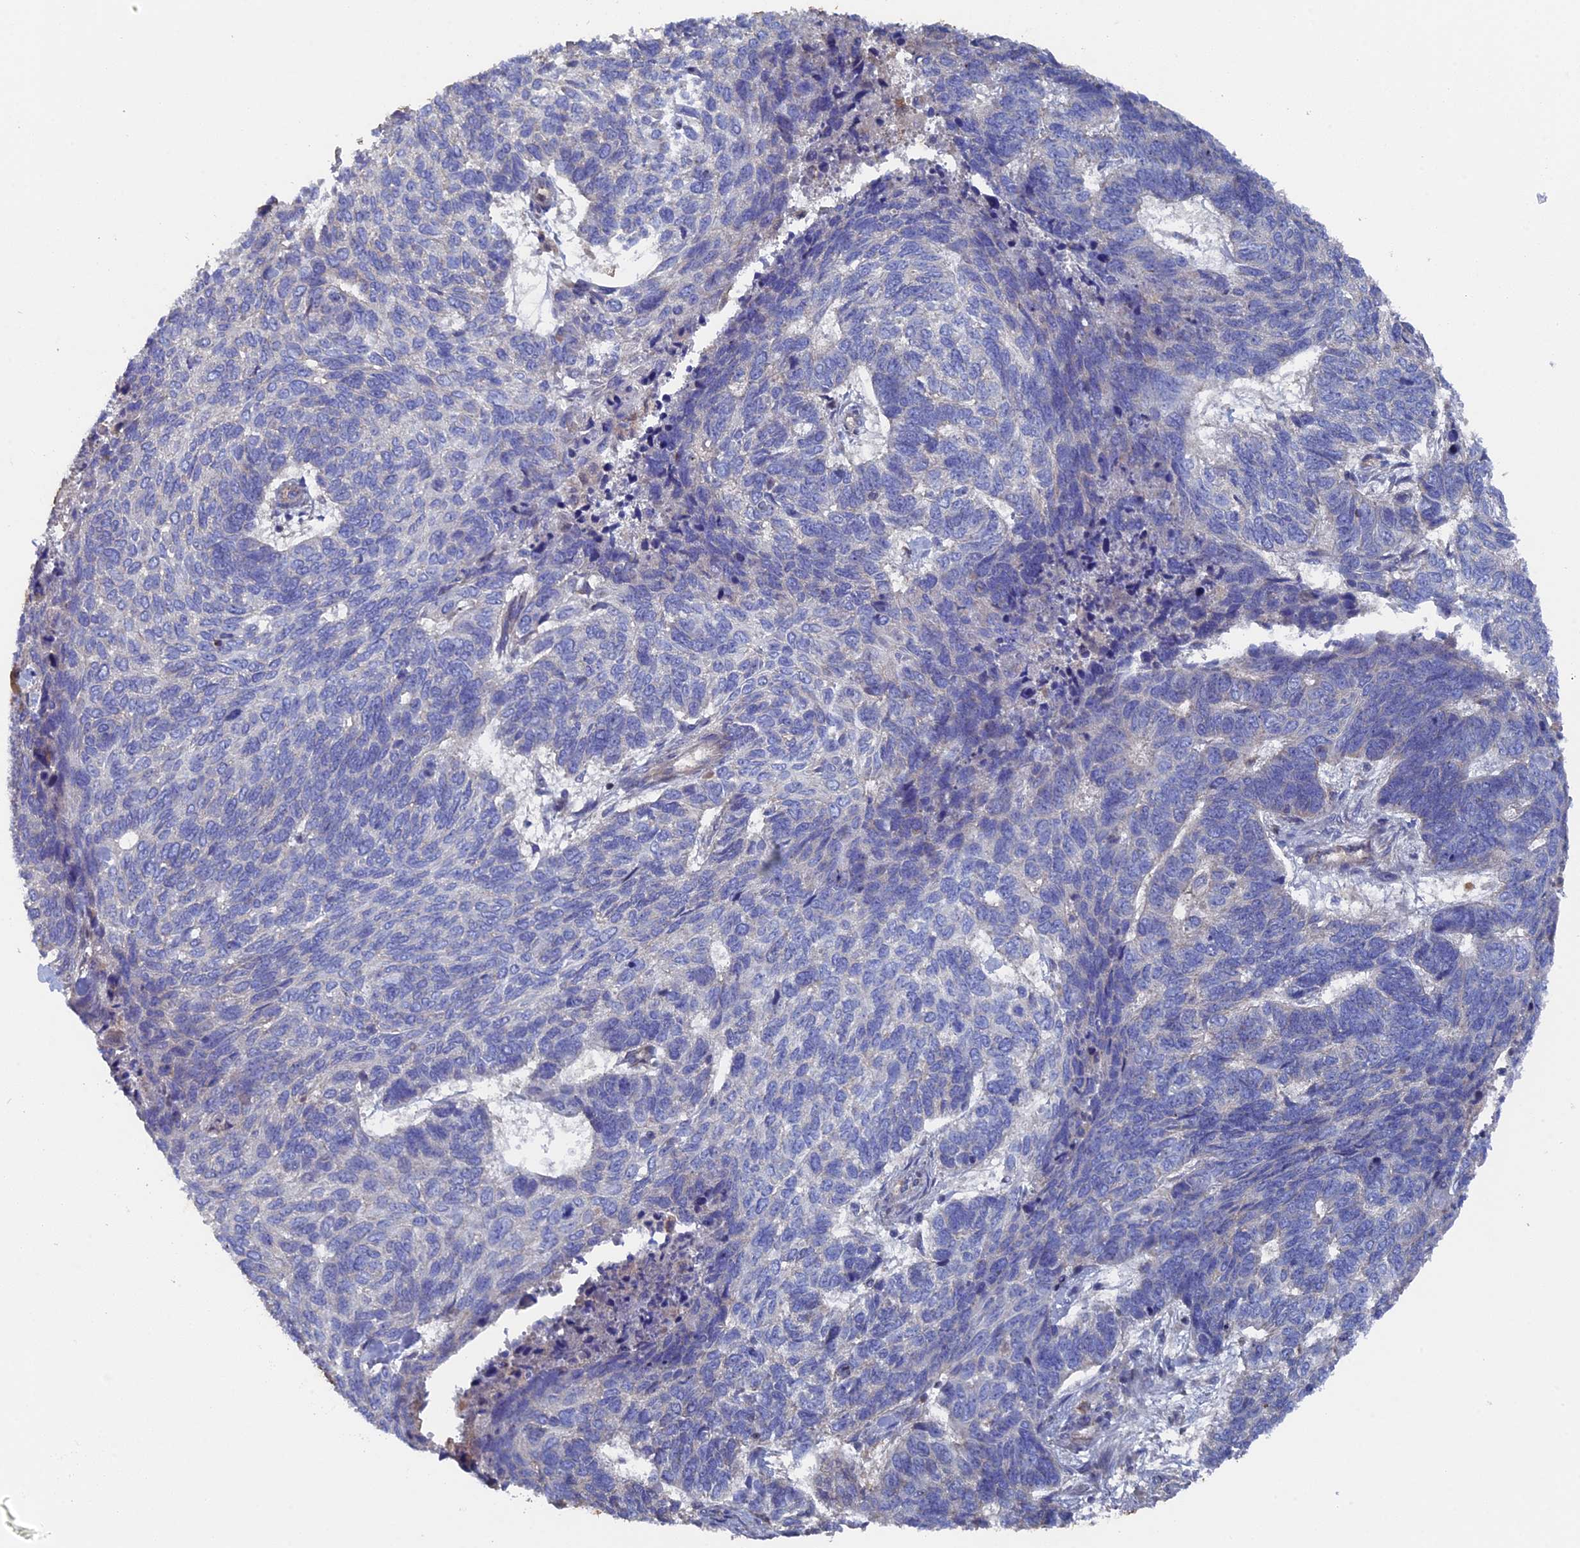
{"staining": {"intensity": "negative", "quantity": "none", "location": "none"}, "tissue": "skin cancer", "cell_type": "Tumor cells", "image_type": "cancer", "snomed": [{"axis": "morphology", "description": "Basal cell carcinoma"}, {"axis": "topography", "description": "Skin"}], "caption": "Histopathology image shows no significant protein positivity in tumor cells of skin basal cell carcinoma.", "gene": "SMG9", "patient": {"sex": "female", "age": 65}}